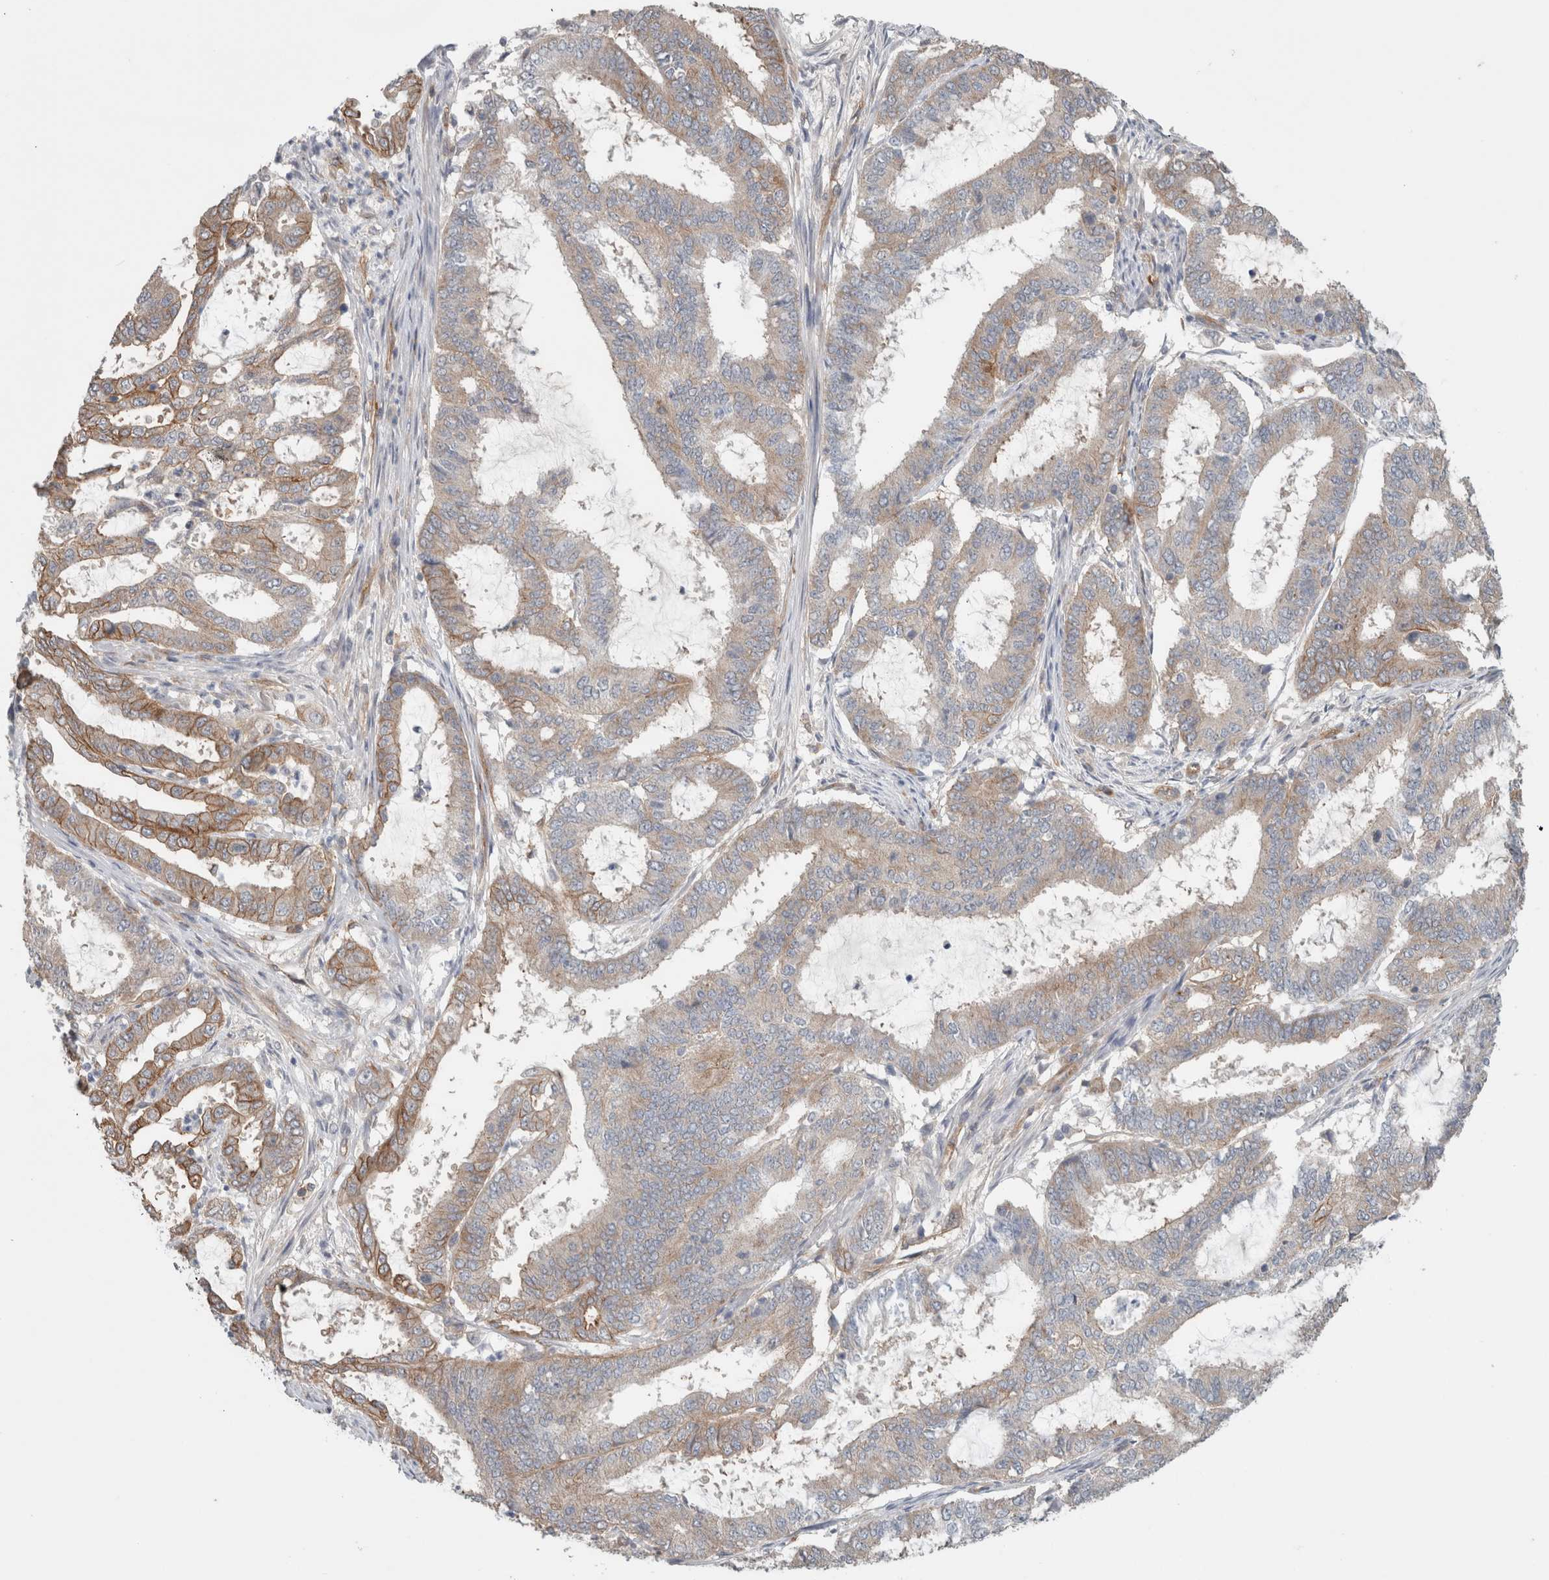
{"staining": {"intensity": "moderate", "quantity": "<25%", "location": "cytoplasmic/membranous"}, "tissue": "endometrial cancer", "cell_type": "Tumor cells", "image_type": "cancer", "snomed": [{"axis": "morphology", "description": "Adenocarcinoma, NOS"}, {"axis": "topography", "description": "Endometrium"}], "caption": "Immunohistochemical staining of endometrial cancer exhibits moderate cytoplasmic/membranous protein expression in approximately <25% of tumor cells.", "gene": "RASAL2", "patient": {"sex": "female", "age": 51}}